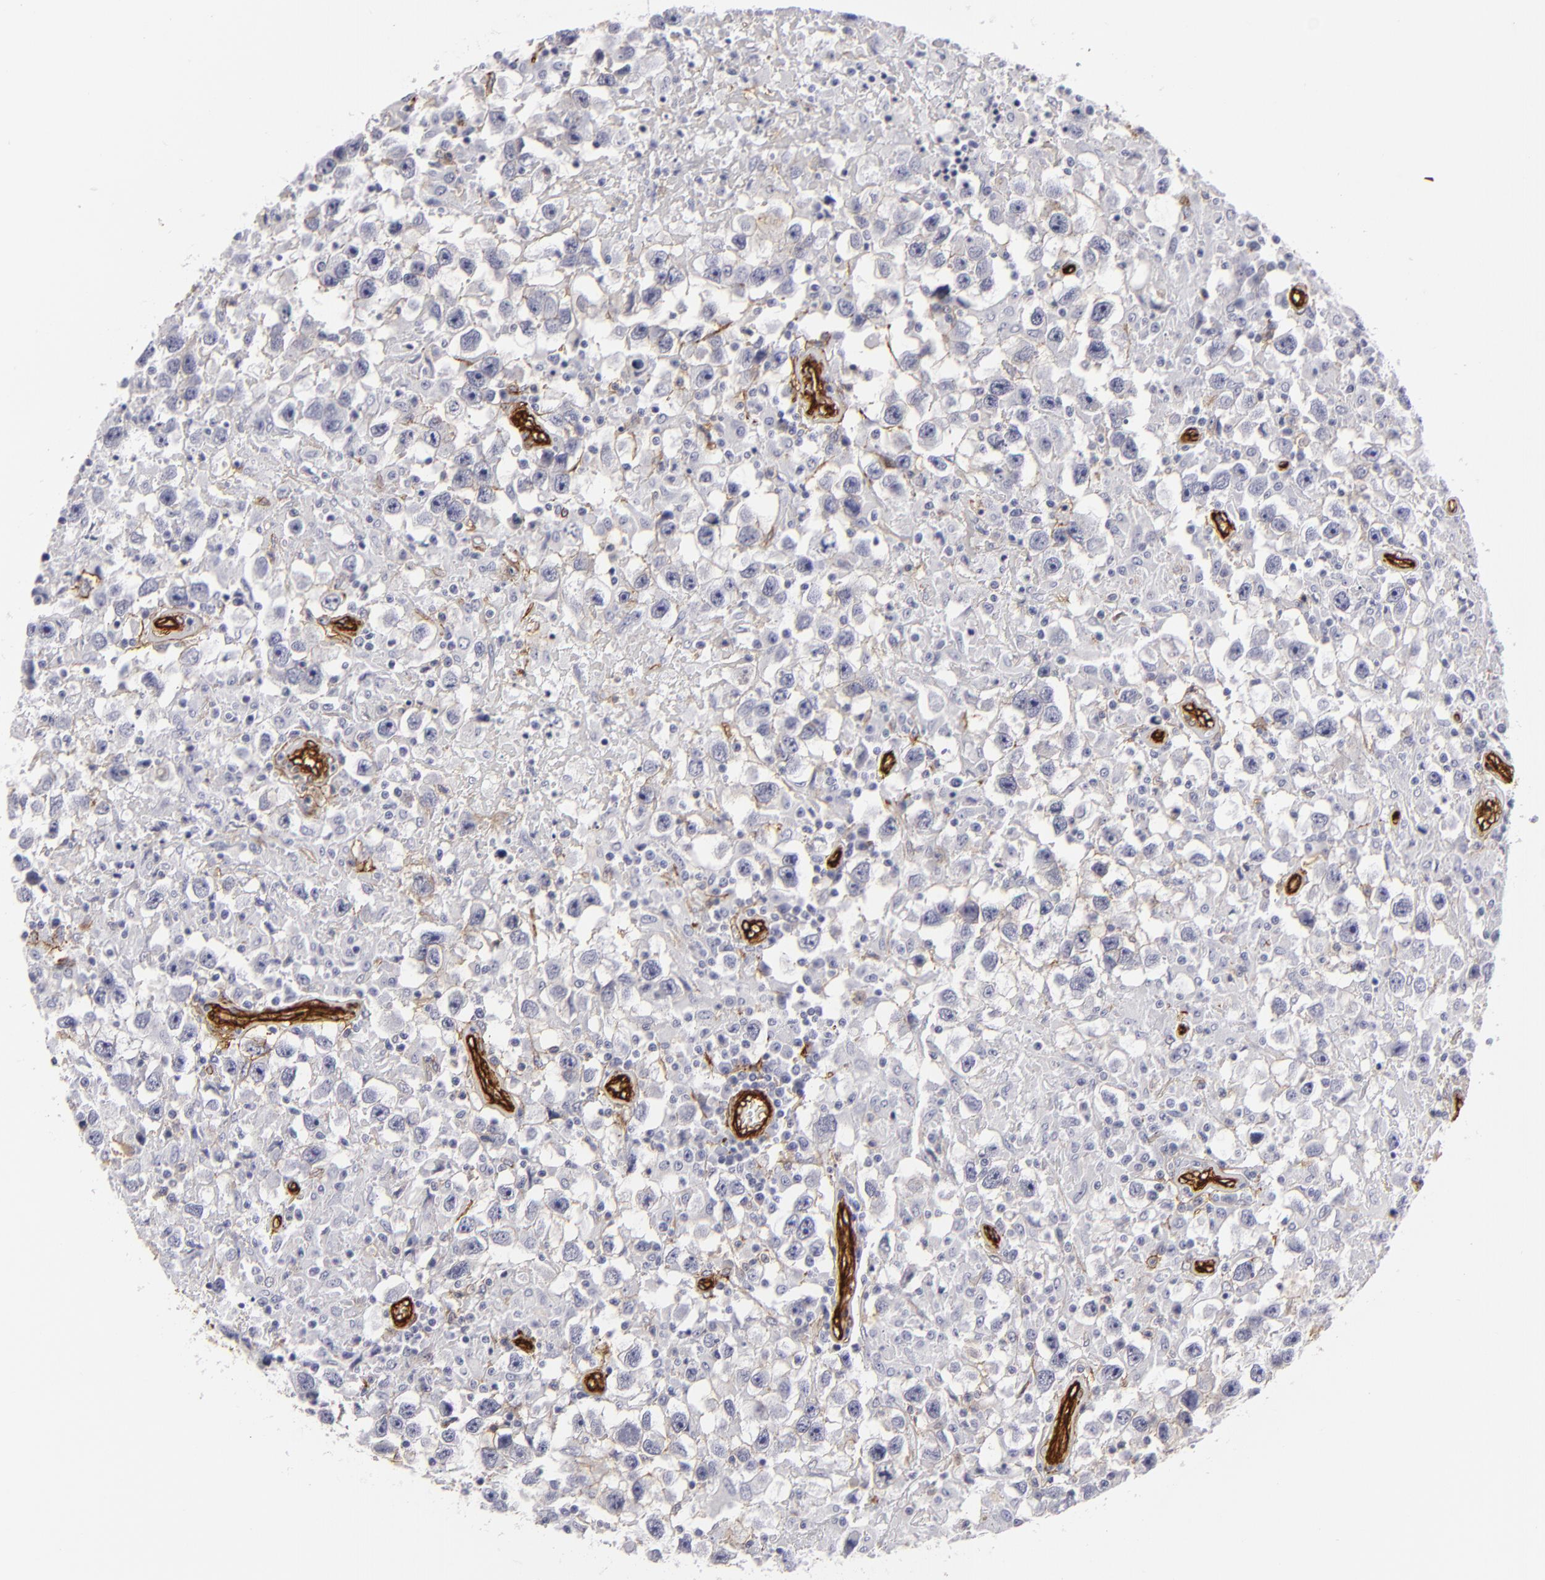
{"staining": {"intensity": "negative", "quantity": "none", "location": "none"}, "tissue": "testis cancer", "cell_type": "Tumor cells", "image_type": "cancer", "snomed": [{"axis": "morphology", "description": "Seminoma, NOS"}, {"axis": "topography", "description": "Testis"}], "caption": "Immunohistochemical staining of human testis seminoma displays no significant expression in tumor cells.", "gene": "MCAM", "patient": {"sex": "male", "age": 34}}